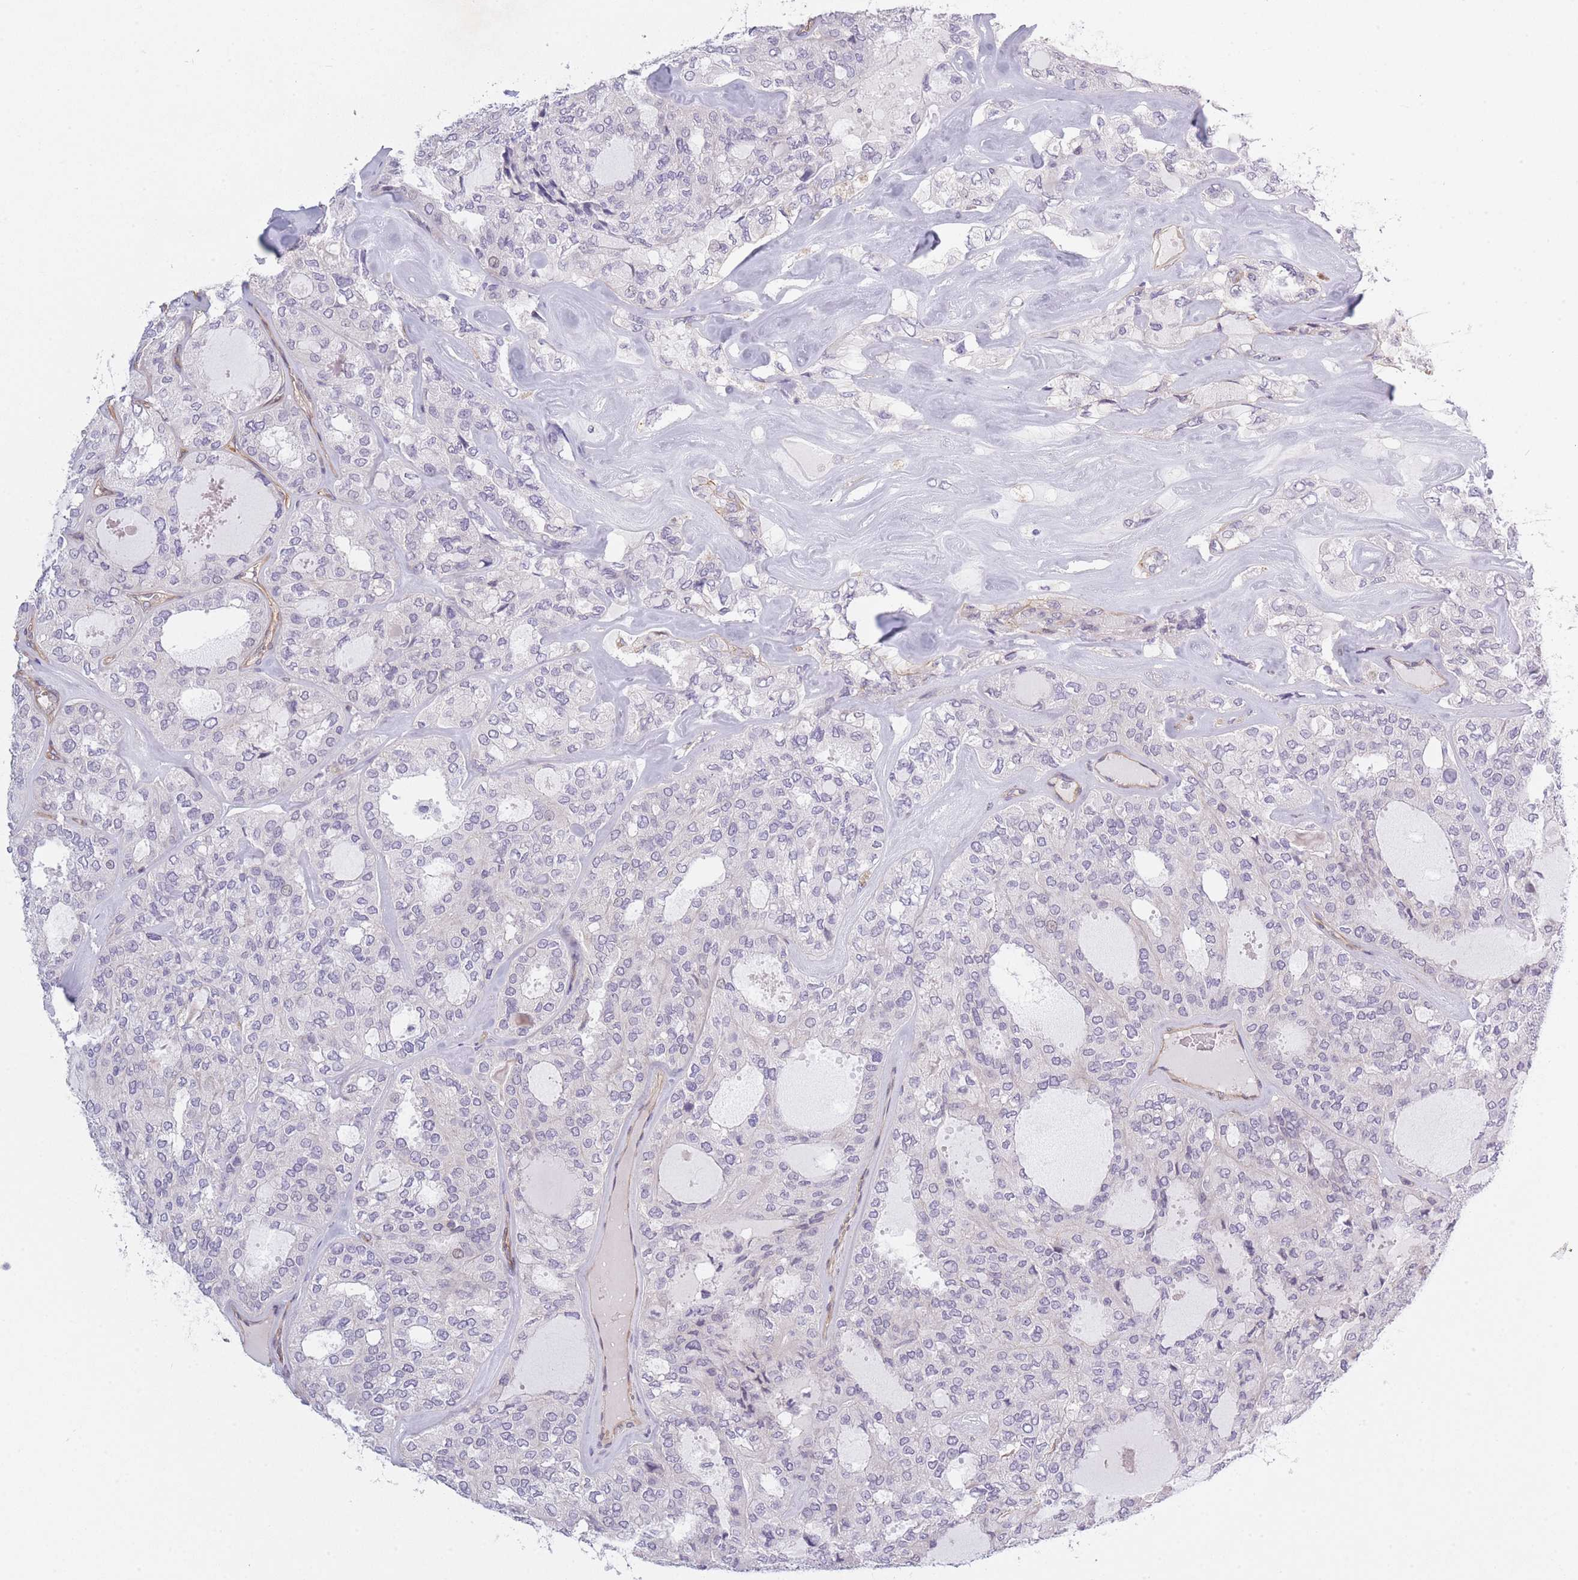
{"staining": {"intensity": "negative", "quantity": "none", "location": "none"}, "tissue": "thyroid cancer", "cell_type": "Tumor cells", "image_type": "cancer", "snomed": [{"axis": "morphology", "description": "Follicular adenoma carcinoma, NOS"}, {"axis": "topography", "description": "Thyroid gland"}], "caption": "Image shows no protein expression in tumor cells of thyroid follicular adenoma carcinoma tissue.", "gene": "SLC7A6", "patient": {"sex": "male", "age": 75}}